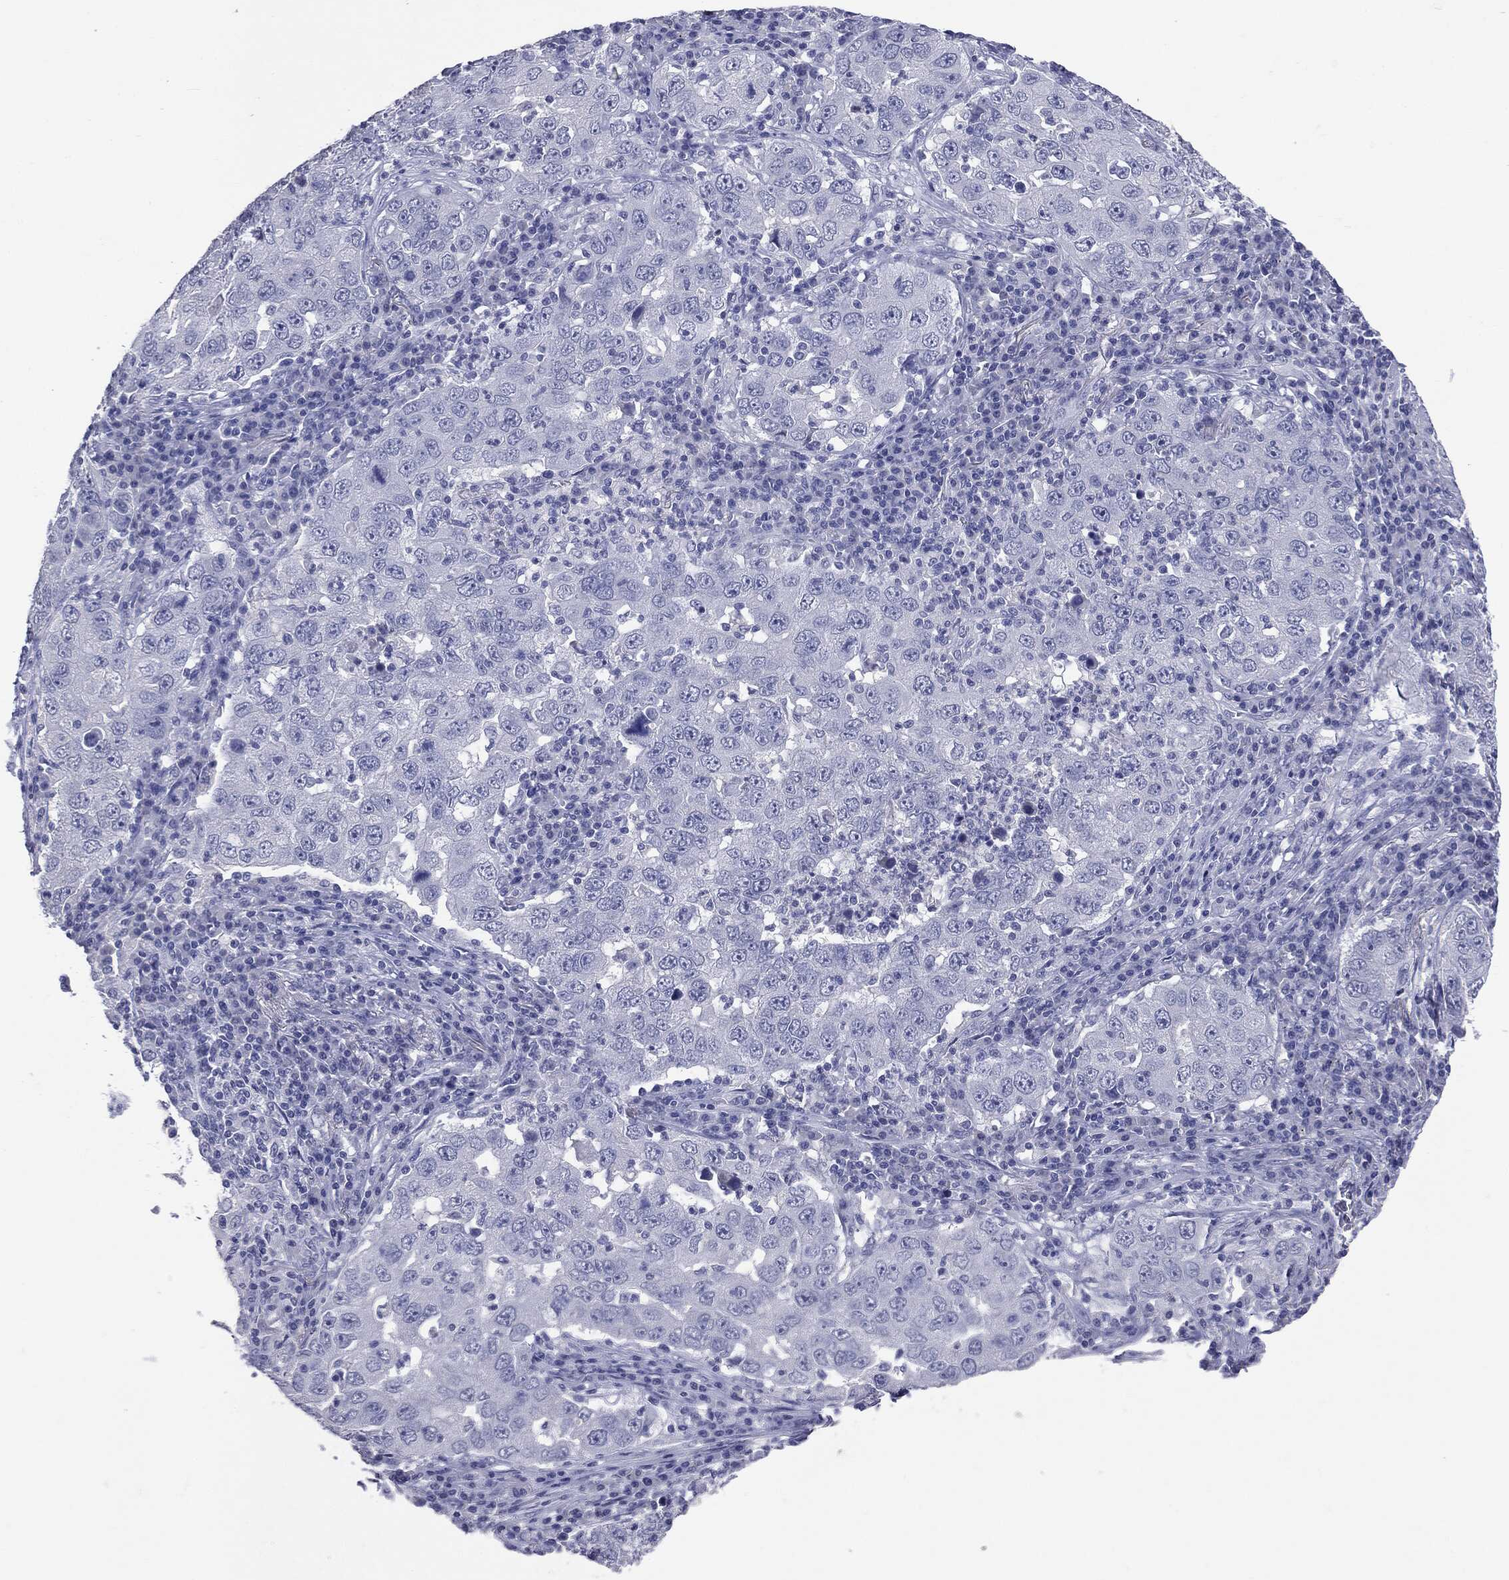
{"staining": {"intensity": "negative", "quantity": "none", "location": "none"}, "tissue": "lung cancer", "cell_type": "Tumor cells", "image_type": "cancer", "snomed": [{"axis": "morphology", "description": "Adenocarcinoma, NOS"}, {"axis": "topography", "description": "Lung"}], "caption": "DAB (3,3'-diaminobenzidine) immunohistochemical staining of adenocarcinoma (lung) reveals no significant staining in tumor cells.", "gene": "TSHB", "patient": {"sex": "male", "age": 73}}